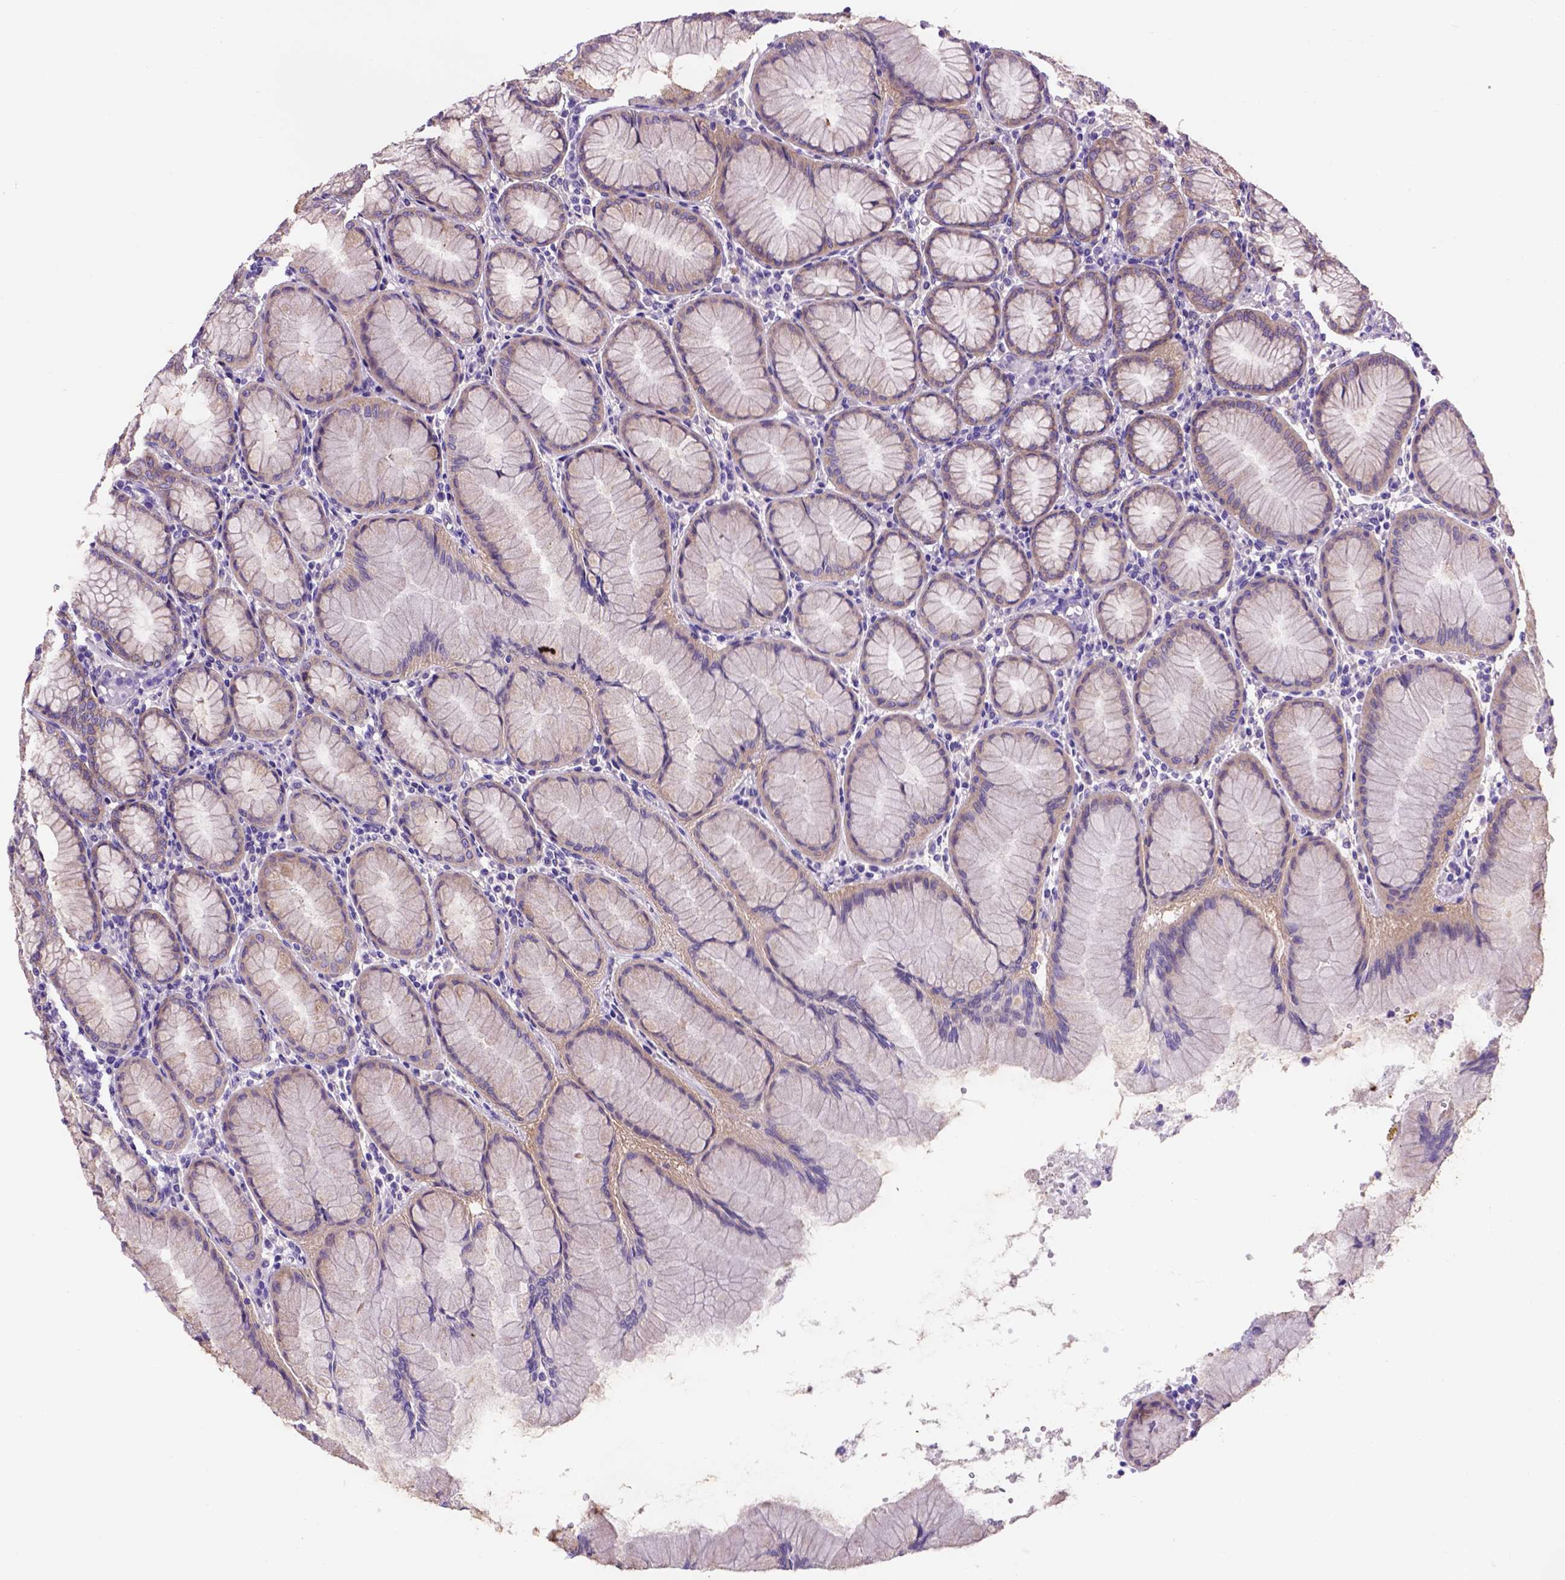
{"staining": {"intensity": "weak", "quantity": "<25%", "location": "cytoplasmic/membranous"}, "tissue": "stomach", "cell_type": "Glandular cells", "image_type": "normal", "snomed": [{"axis": "morphology", "description": "Normal tissue, NOS"}, {"axis": "topography", "description": "Stomach"}], "caption": "DAB immunohistochemical staining of normal human stomach reveals no significant expression in glandular cells. (Immunohistochemistry (ihc), brightfield microscopy, high magnification).", "gene": "EGFR", "patient": {"sex": "female", "age": 57}}